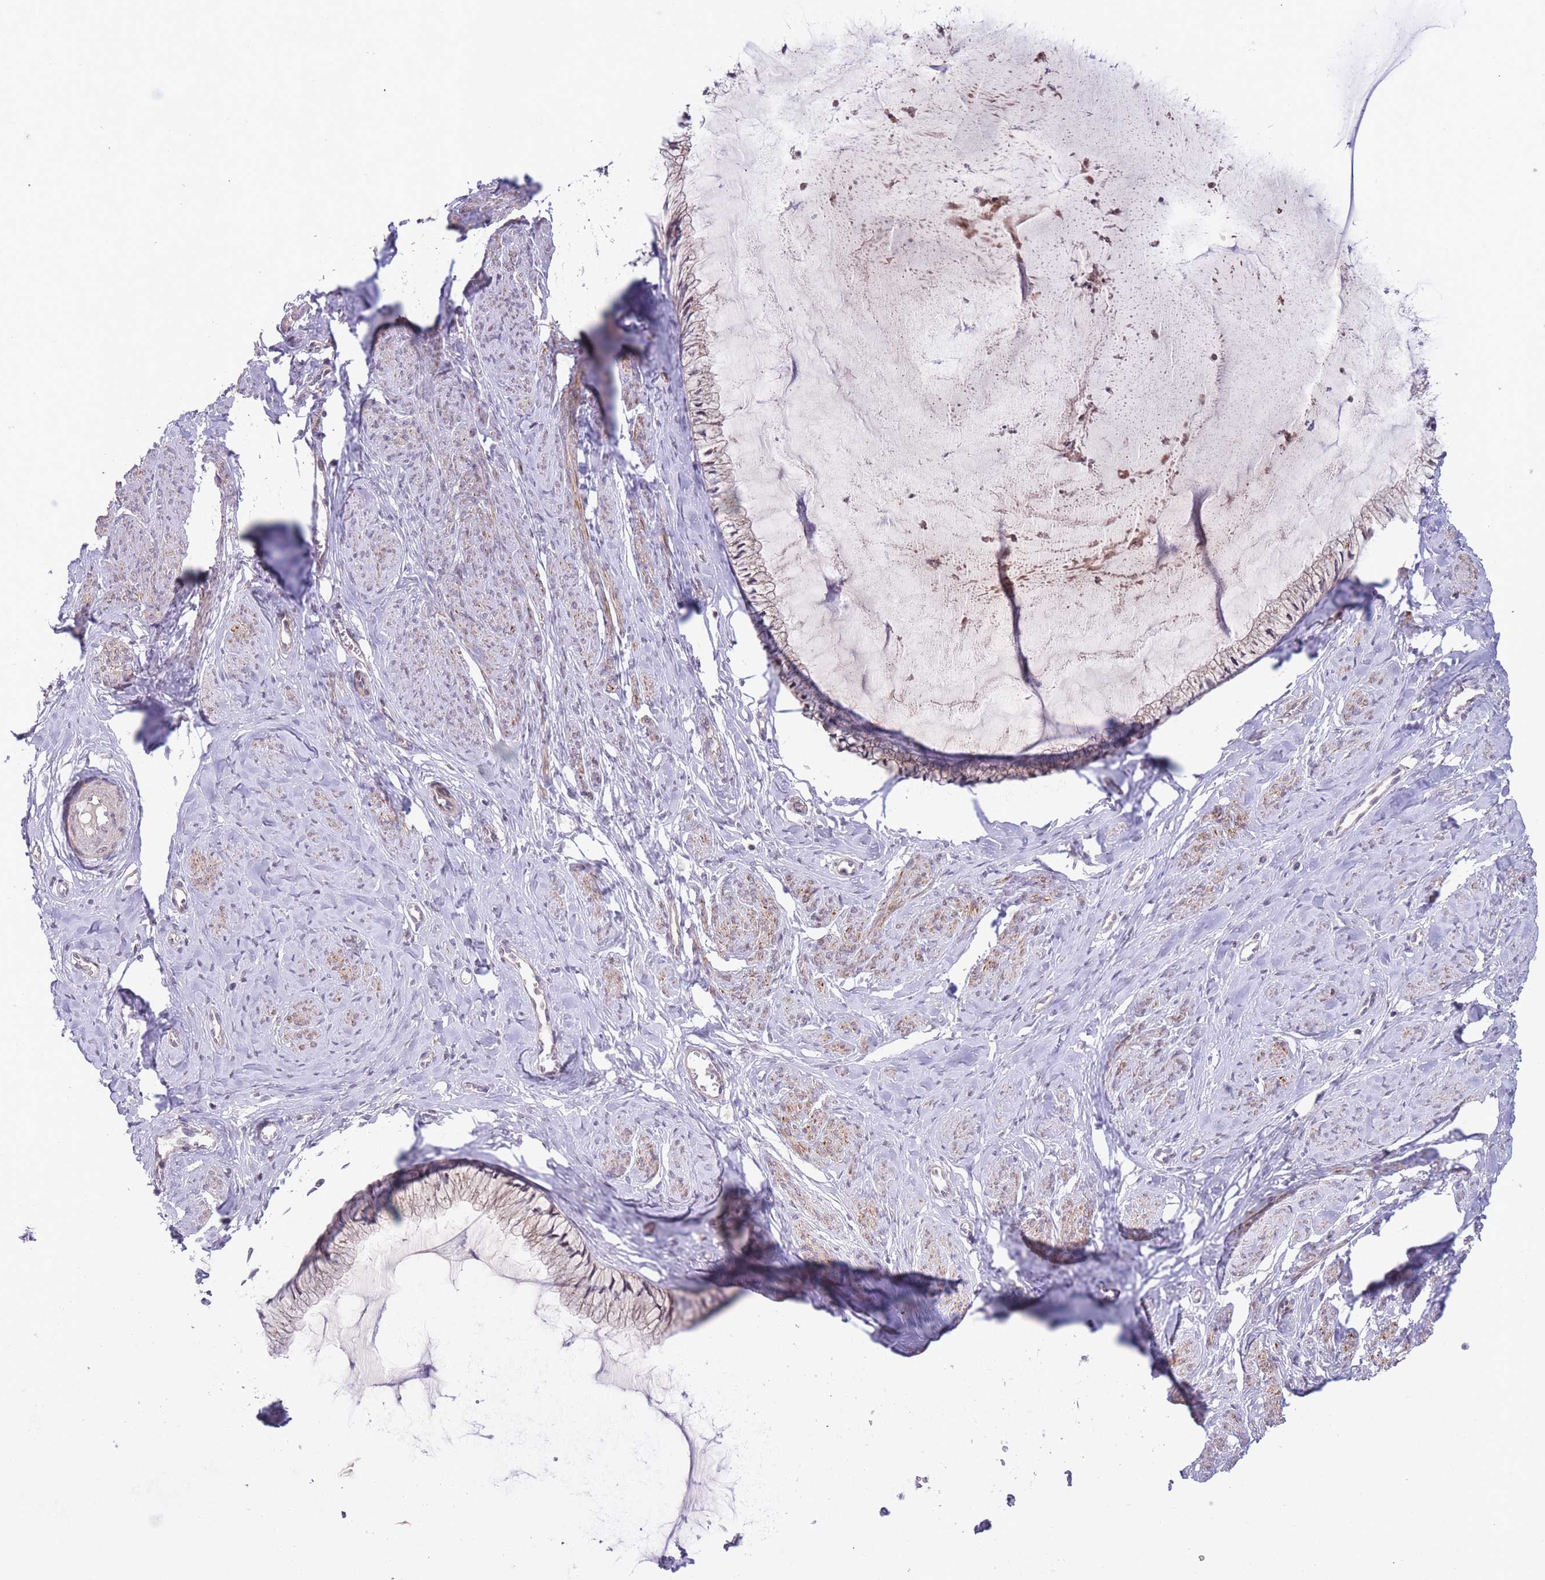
{"staining": {"intensity": "weak", "quantity": "25%-75%", "location": "cytoplasmic/membranous"}, "tissue": "cervix", "cell_type": "Glandular cells", "image_type": "normal", "snomed": [{"axis": "morphology", "description": "Normal tissue, NOS"}, {"axis": "topography", "description": "Cervix"}], "caption": "IHC of benign human cervix displays low levels of weak cytoplasmic/membranous positivity in approximately 25%-75% of glandular cells. (DAB (3,3'-diaminobenzidine) = brown stain, brightfield microscopy at high magnification).", "gene": "FUT3", "patient": {"sex": "female", "age": 42}}